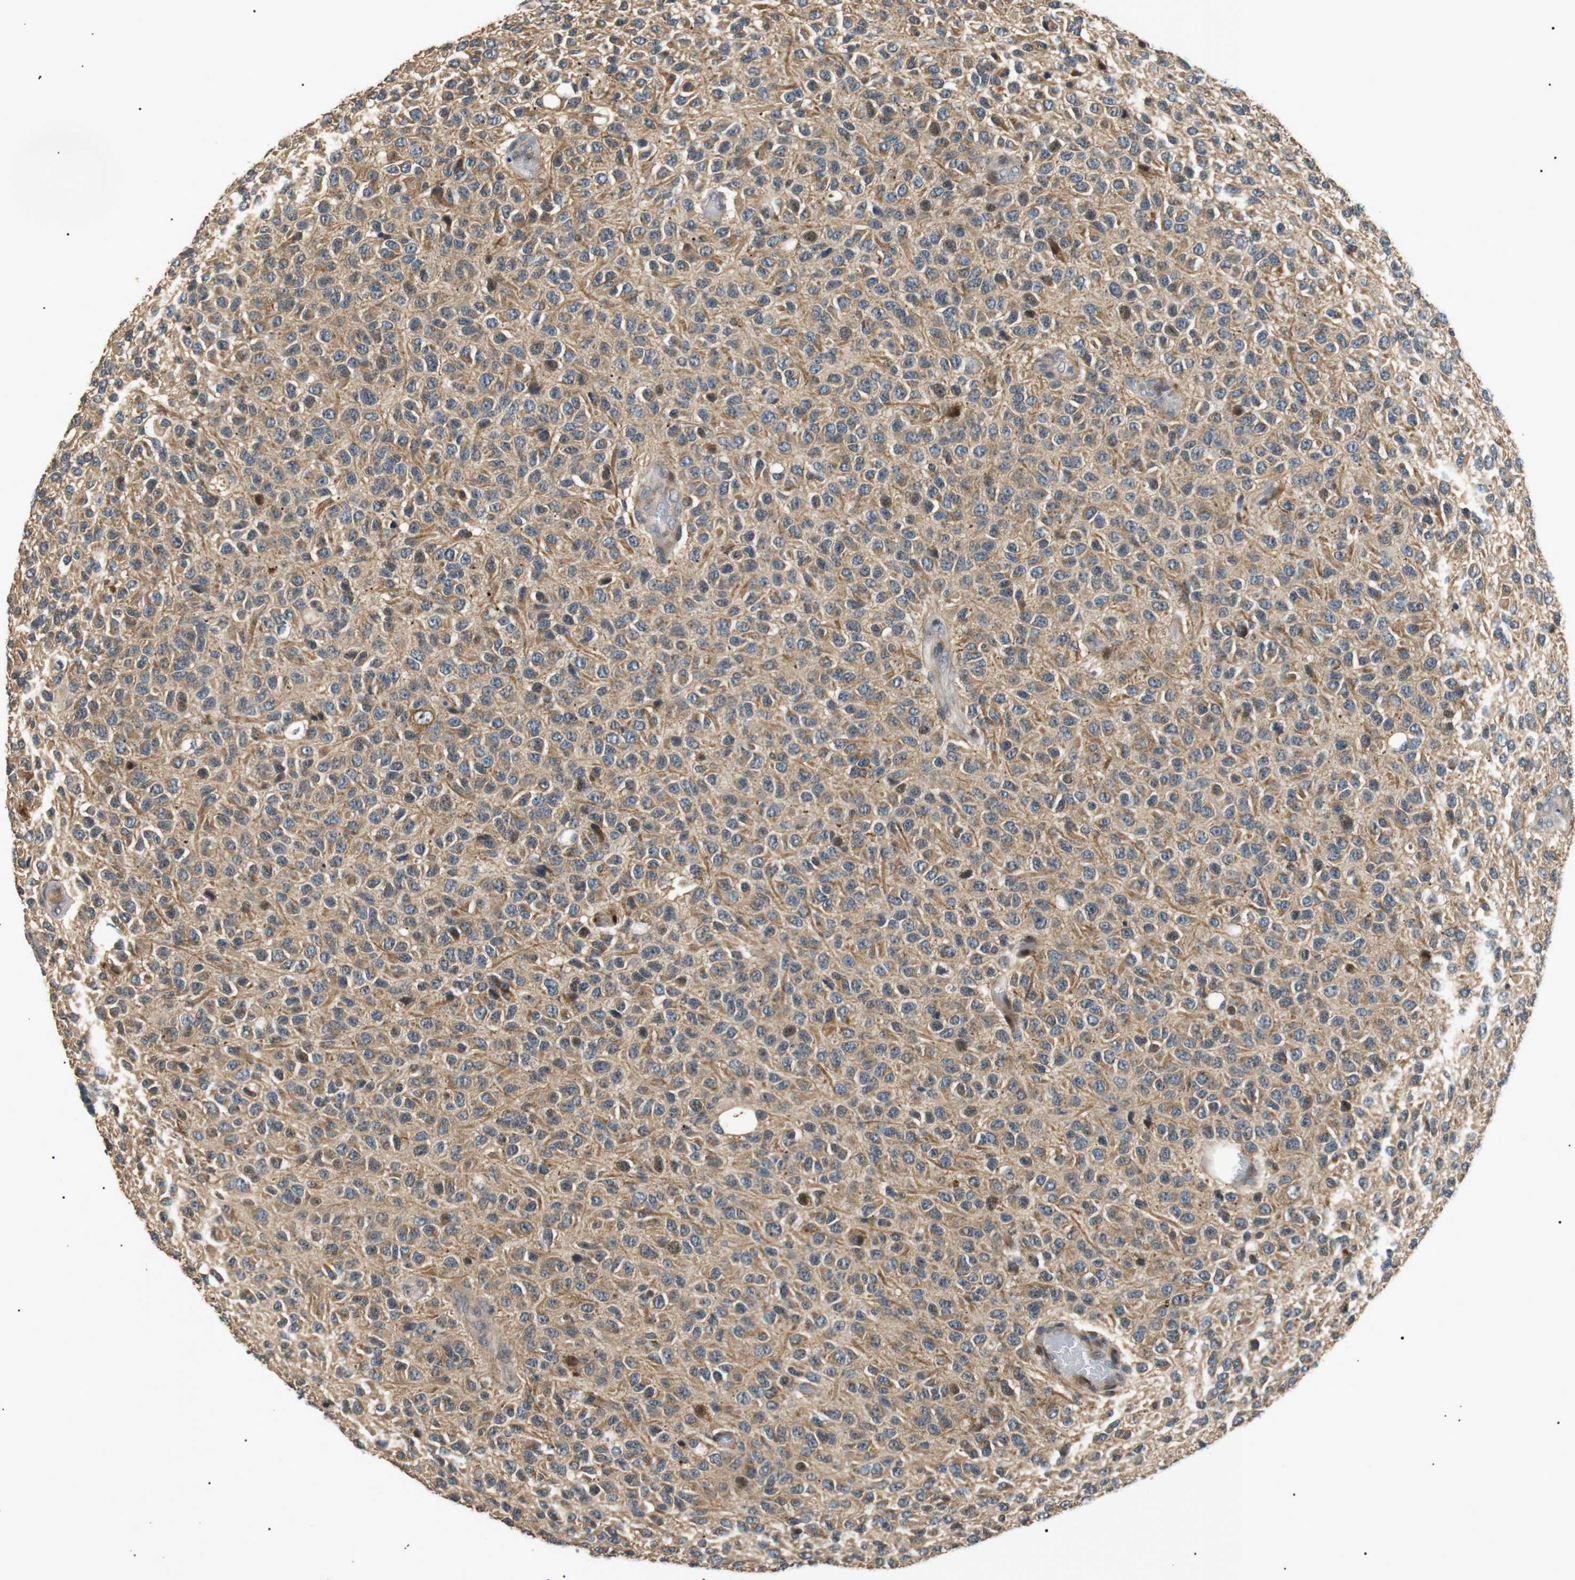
{"staining": {"intensity": "moderate", "quantity": ">75%", "location": "cytoplasmic/membranous"}, "tissue": "glioma", "cell_type": "Tumor cells", "image_type": "cancer", "snomed": [{"axis": "morphology", "description": "Glioma, malignant, High grade"}, {"axis": "topography", "description": "pancreas cauda"}], "caption": "This image reveals malignant glioma (high-grade) stained with IHC to label a protein in brown. The cytoplasmic/membranous of tumor cells show moderate positivity for the protein. Nuclei are counter-stained blue.", "gene": "HSPA13", "patient": {"sex": "male", "age": 60}}